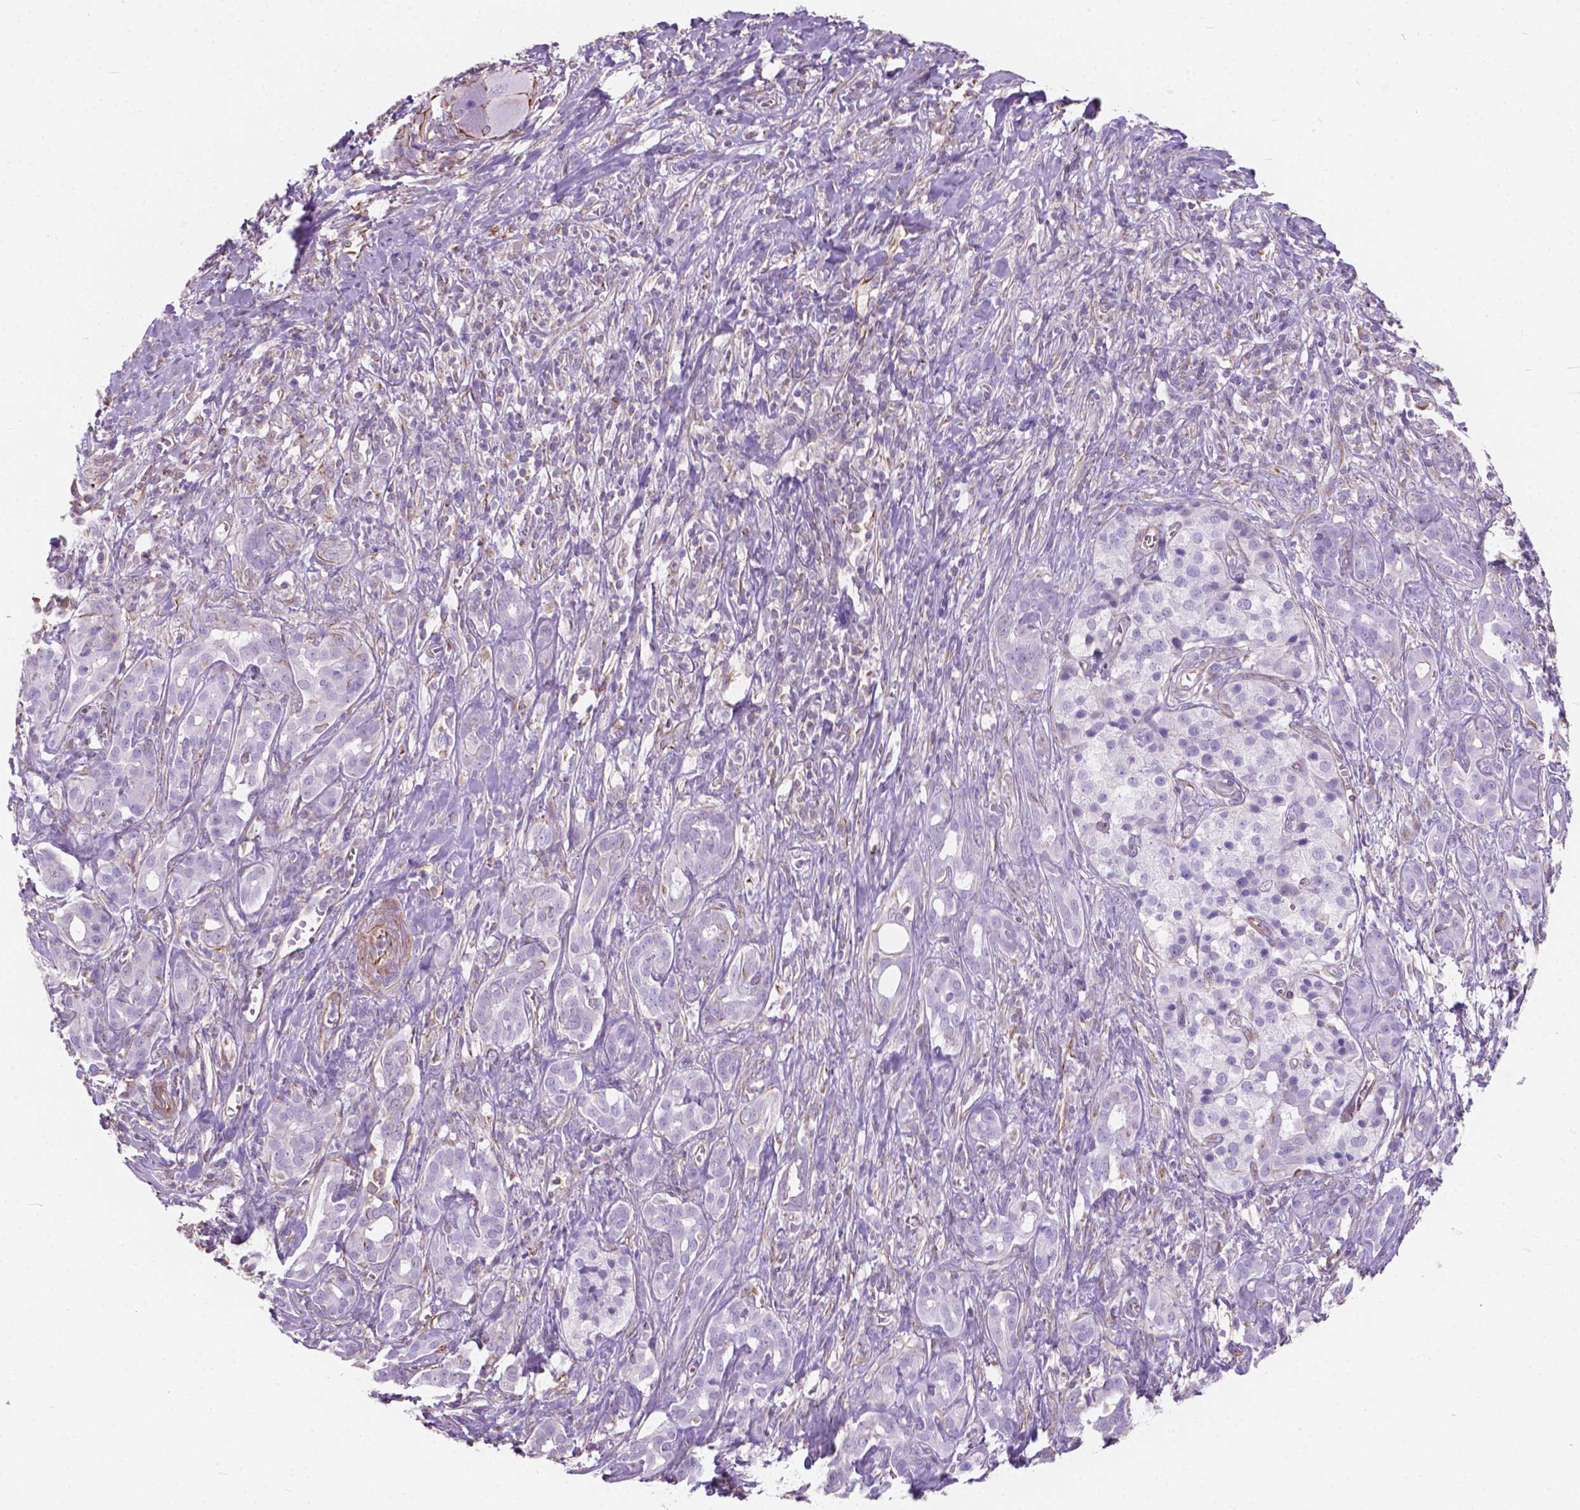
{"staining": {"intensity": "negative", "quantity": "none", "location": "none"}, "tissue": "pancreatic cancer", "cell_type": "Tumor cells", "image_type": "cancer", "snomed": [{"axis": "morphology", "description": "Adenocarcinoma, NOS"}, {"axis": "topography", "description": "Pancreas"}], "caption": "Immunohistochemical staining of pancreatic cancer (adenocarcinoma) displays no significant staining in tumor cells. (DAB immunohistochemistry (IHC), high magnification).", "gene": "AMOT", "patient": {"sex": "male", "age": 61}}